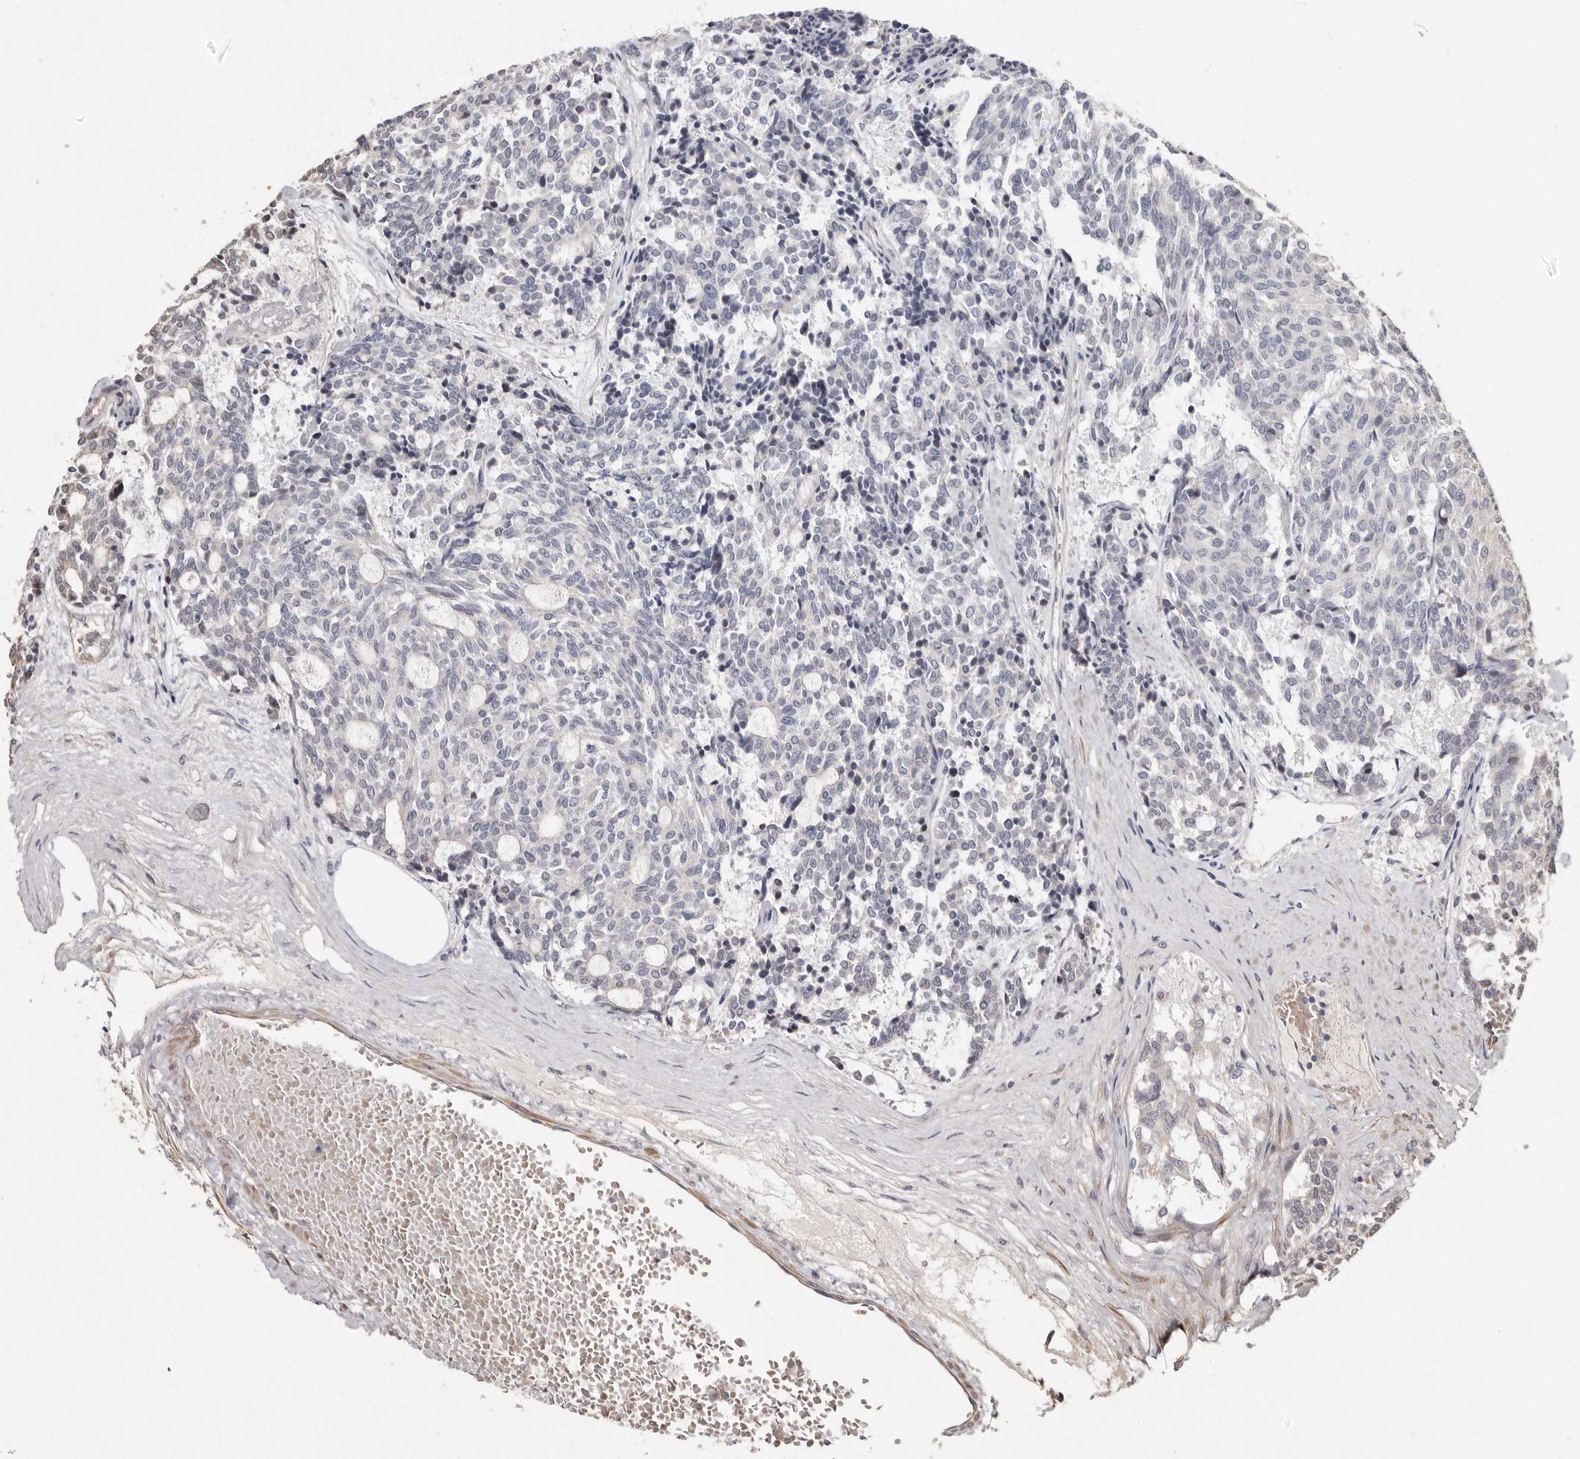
{"staining": {"intensity": "negative", "quantity": "none", "location": "none"}, "tissue": "carcinoid", "cell_type": "Tumor cells", "image_type": "cancer", "snomed": [{"axis": "morphology", "description": "Carcinoid, malignant, NOS"}, {"axis": "topography", "description": "Pancreas"}], "caption": "Immunohistochemistry photomicrograph of neoplastic tissue: carcinoid stained with DAB (3,3'-diaminobenzidine) displays no significant protein staining in tumor cells.", "gene": "SEMA3A", "patient": {"sex": "female", "age": 54}}